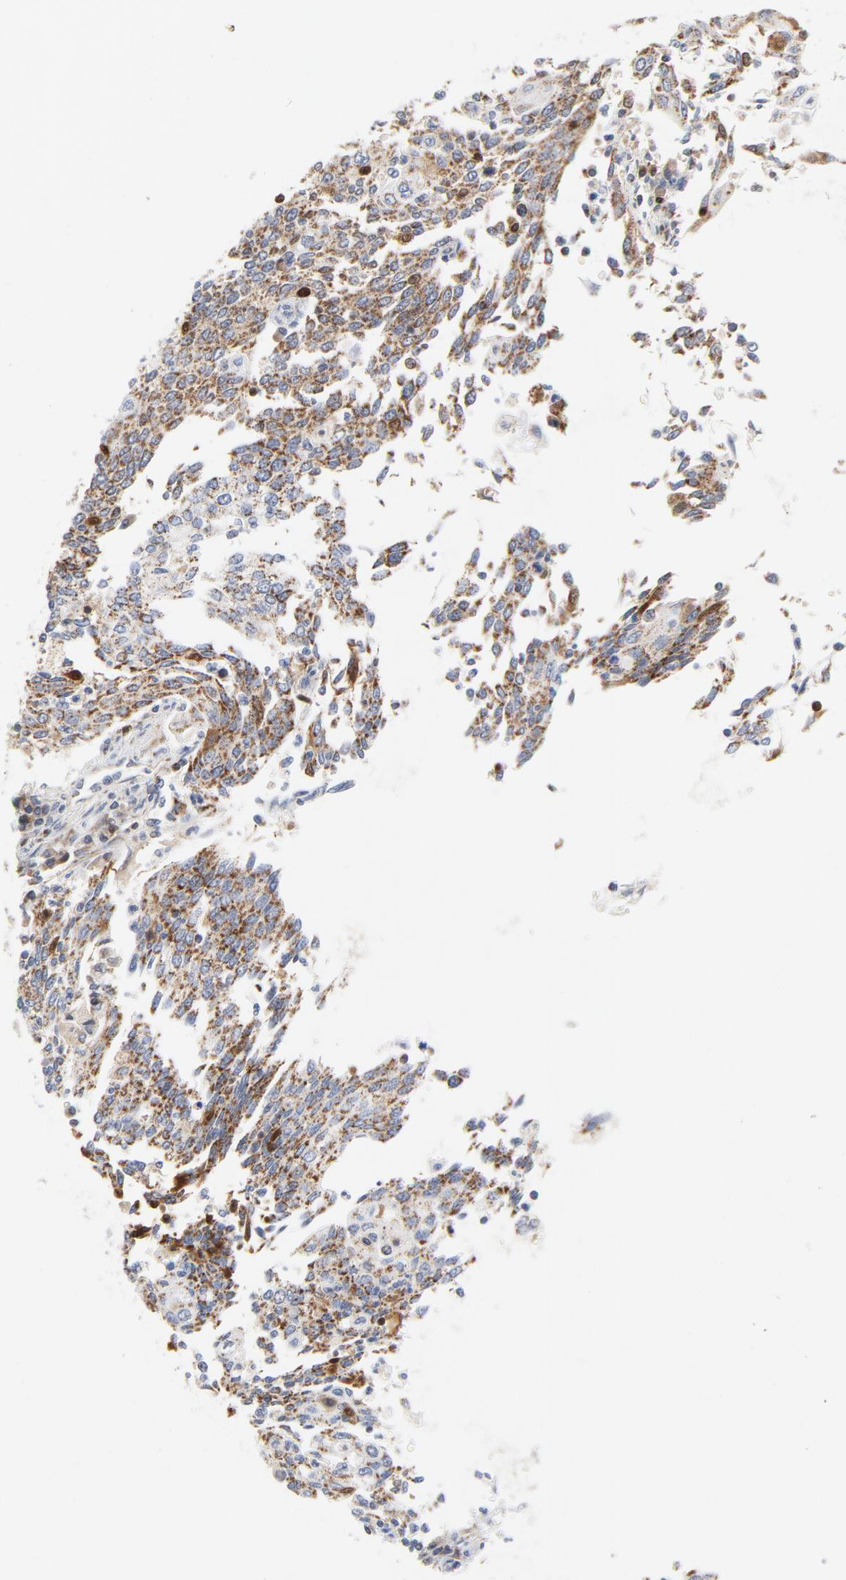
{"staining": {"intensity": "moderate", "quantity": ">75%", "location": "cytoplasmic/membranous"}, "tissue": "cervical cancer", "cell_type": "Tumor cells", "image_type": "cancer", "snomed": [{"axis": "morphology", "description": "Squamous cell carcinoma, NOS"}, {"axis": "topography", "description": "Cervix"}], "caption": "Protein expression analysis of cervical squamous cell carcinoma displays moderate cytoplasmic/membranous positivity in approximately >75% of tumor cells. The protein is stained brown, and the nuclei are stained in blue (DAB IHC with brightfield microscopy, high magnification).", "gene": "DIABLO", "patient": {"sex": "female", "age": 40}}